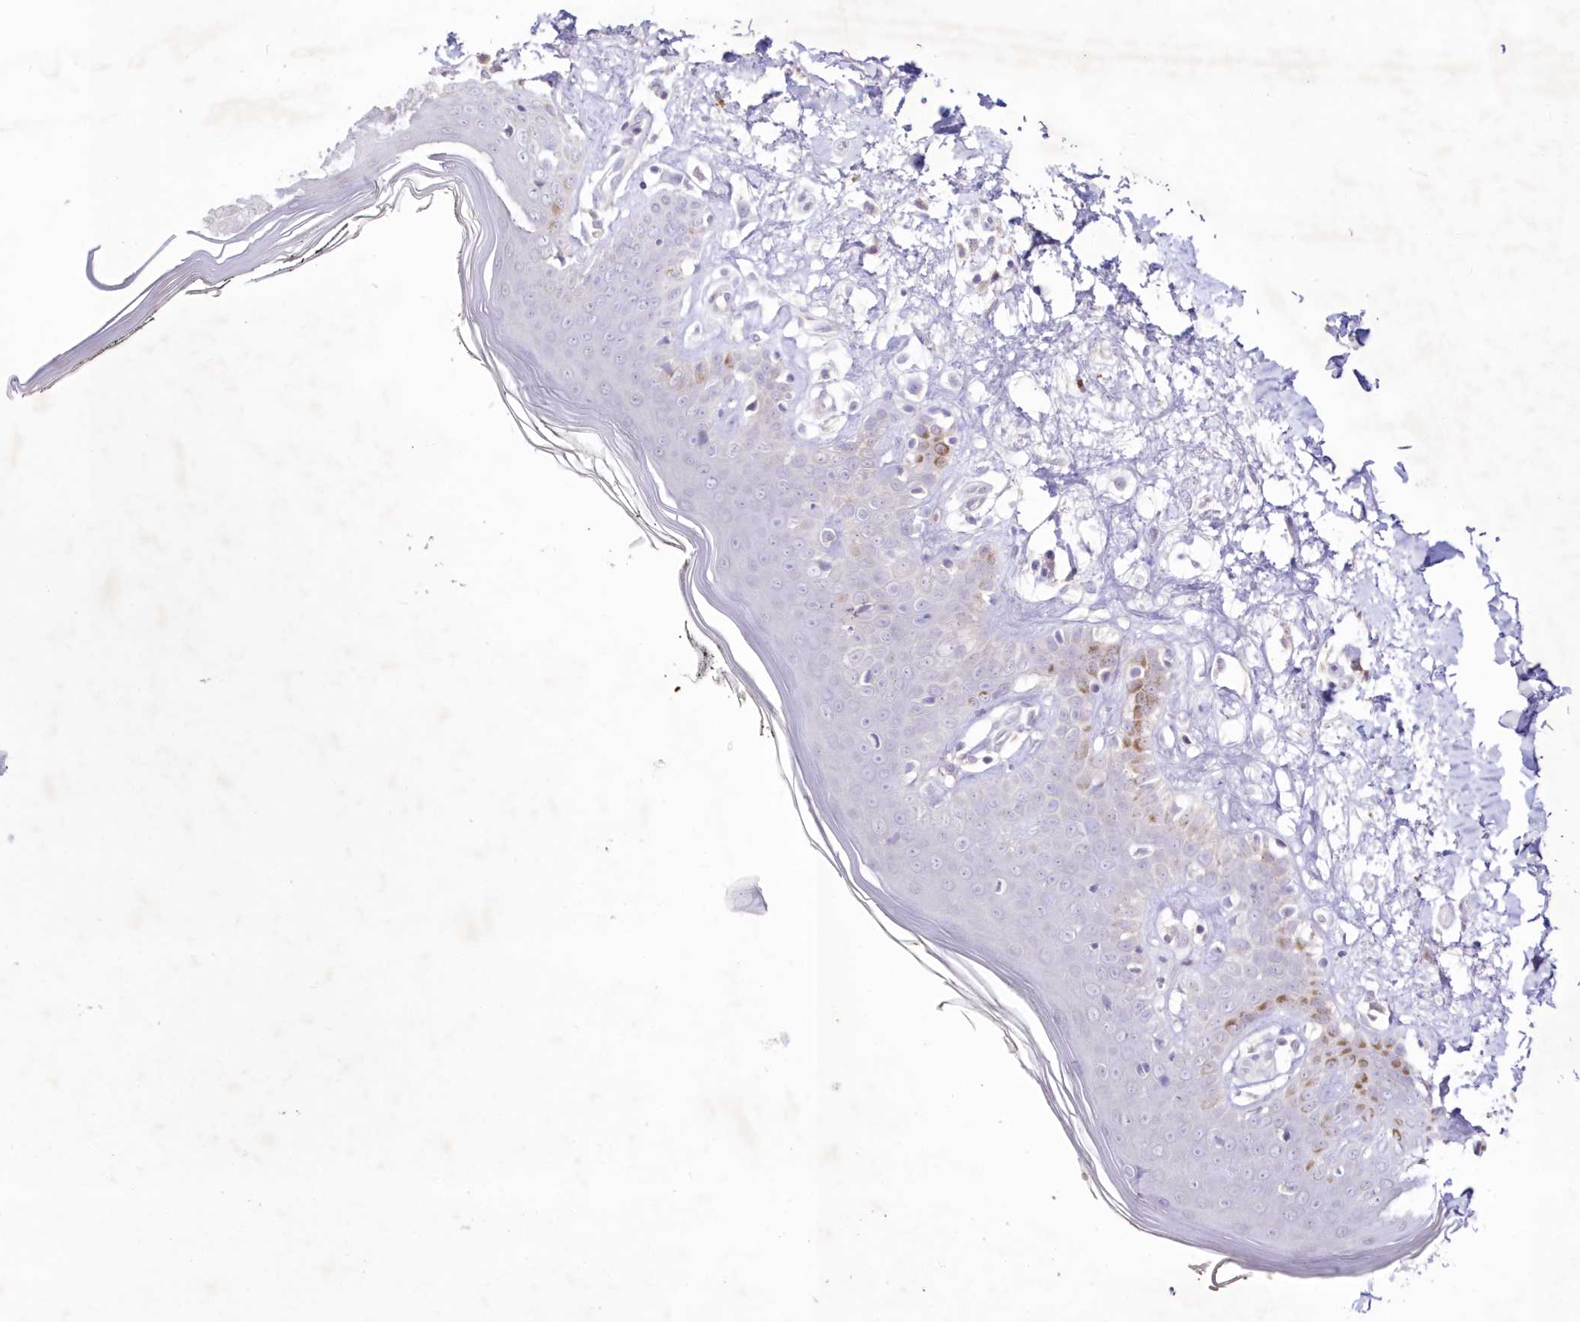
{"staining": {"intensity": "negative", "quantity": "none", "location": "none"}, "tissue": "skin", "cell_type": "Fibroblasts", "image_type": "normal", "snomed": [{"axis": "morphology", "description": "Normal tissue, NOS"}, {"axis": "topography", "description": "Skin"}], "caption": "This photomicrograph is of normal skin stained with IHC to label a protein in brown with the nuclei are counter-stained blue. There is no positivity in fibroblasts.", "gene": "NEU4", "patient": {"sex": "female", "age": 64}}